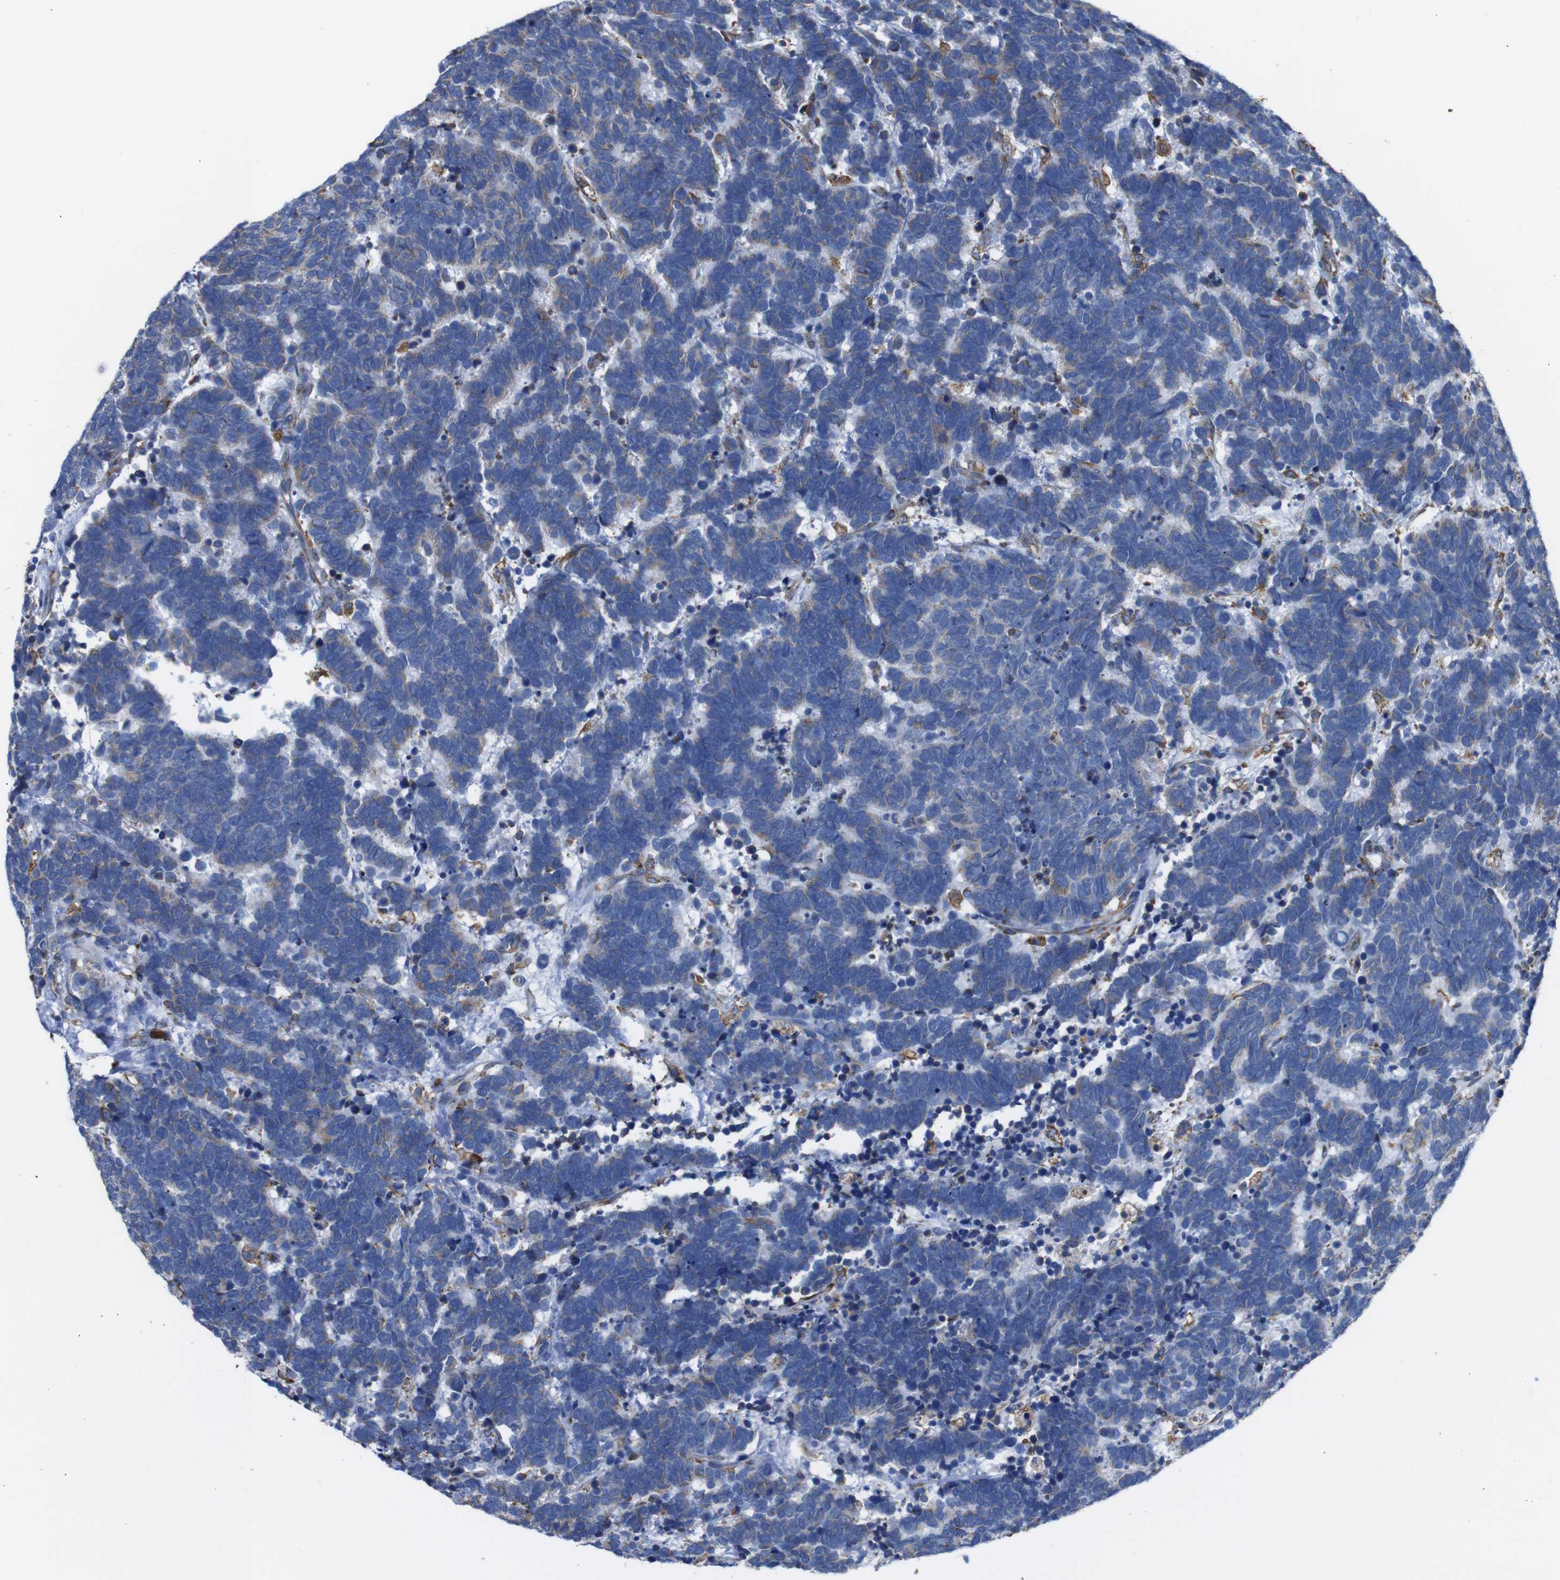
{"staining": {"intensity": "weak", "quantity": "<25%", "location": "cytoplasmic/membranous"}, "tissue": "carcinoid", "cell_type": "Tumor cells", "image_type": "cancer", "snomed": [{"axis": "morphology", "description": "Carcinoma, NOS"}, {"axis": "morphology", "description": "Carcinoid, malignant, NOS"}, {"axis": "topography", "description": "Urinary bladder"}], "caption": "Immunohistochemistry of carcinoid reveals no expression in tumor cells.", "gene": "PPIB", "patient": {"sex": "male", "age": 57}}